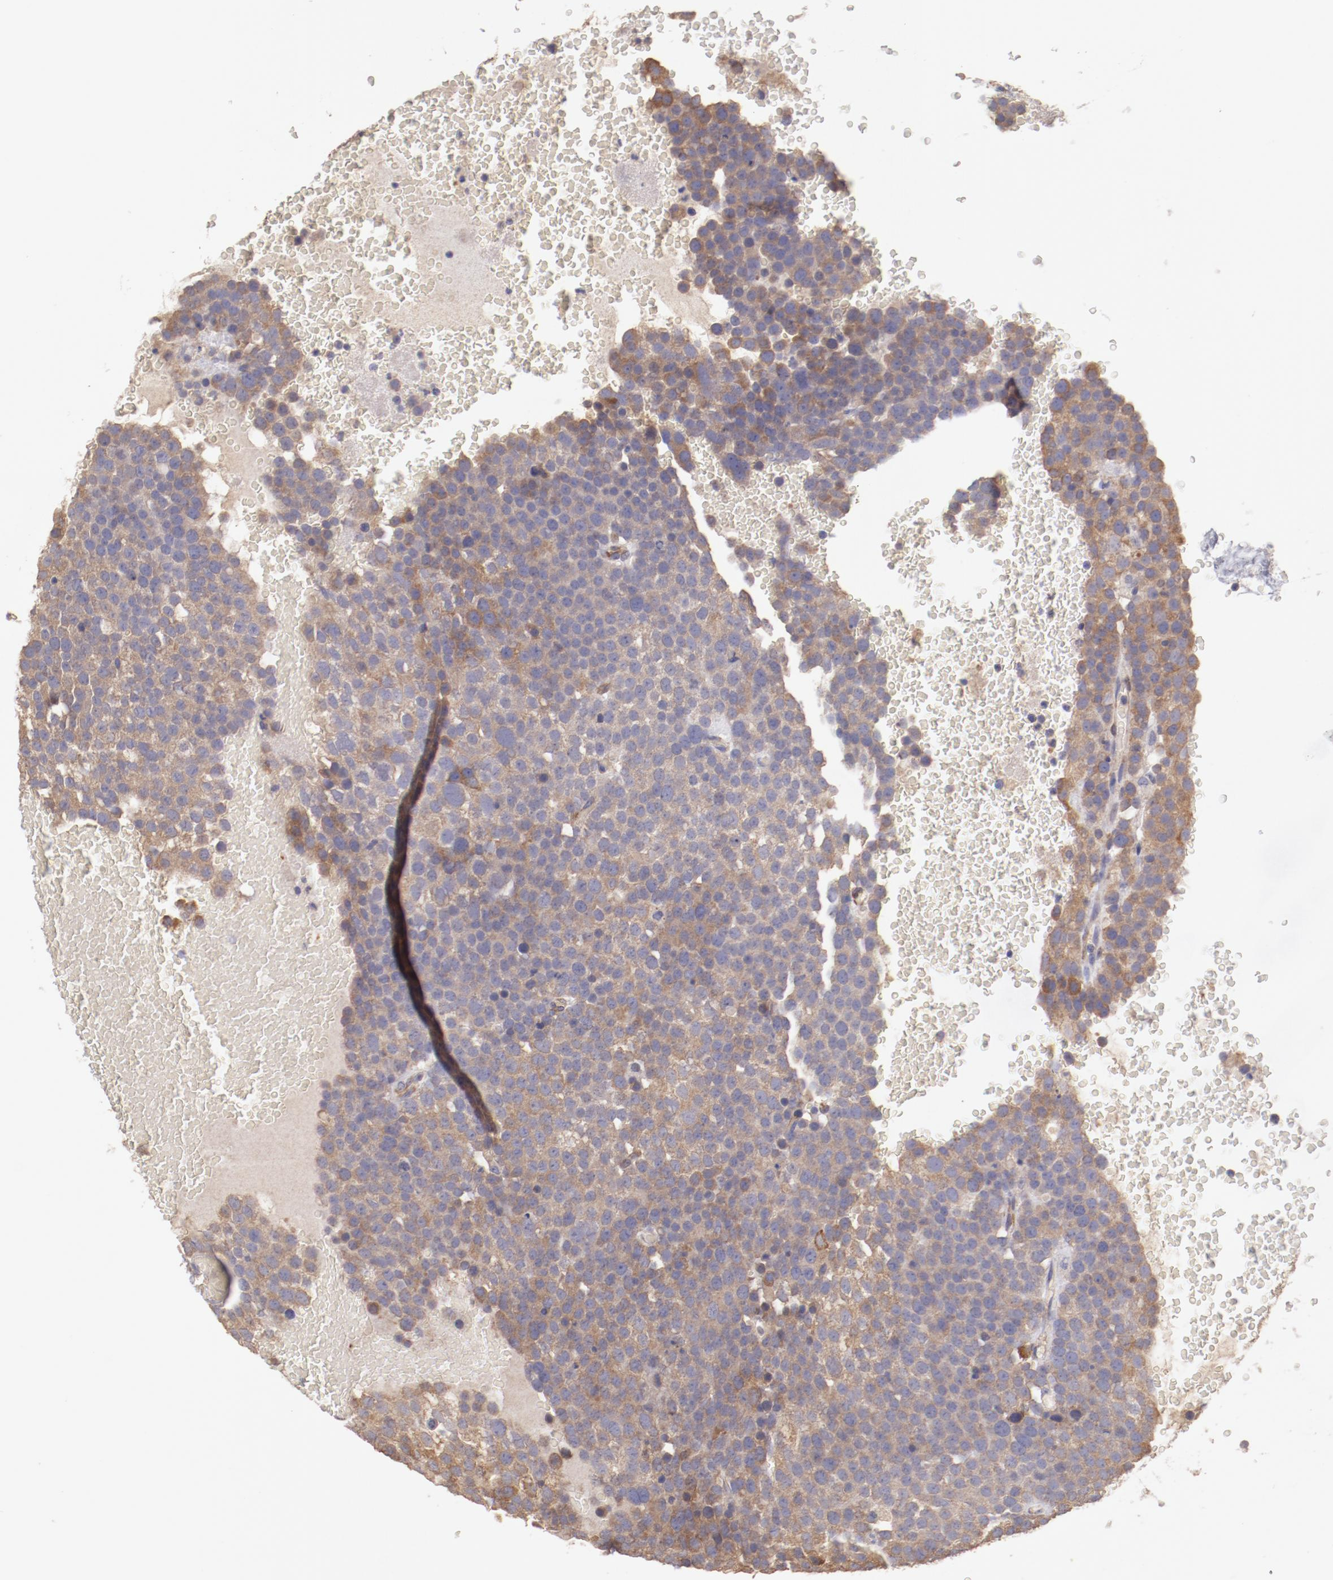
{"staining": {"intensity": "moderate", "quantity": ">75%", "location": "cytoplasmic/membranous"}, "tissue": "testis cancer", "cell_type": "Tumor cells", "image_type": "cancer", "snomed": [{"axis": "morphology", "description": "Seminoma, NOS"}, {"axis": "topography", "description": "Testis"}], "caption": "Tumor cells exhibit medium levels of moderate cytoplasmic/membranous expression in approximately >75% of cells in human seminoma (testis). (DAB (3,3'-diaminobenzidine) IHC, brown staining for protein, blue staining for nuclei).", "gene": "ENTPD5", "patient": {"sex": "male", "age": 71}}